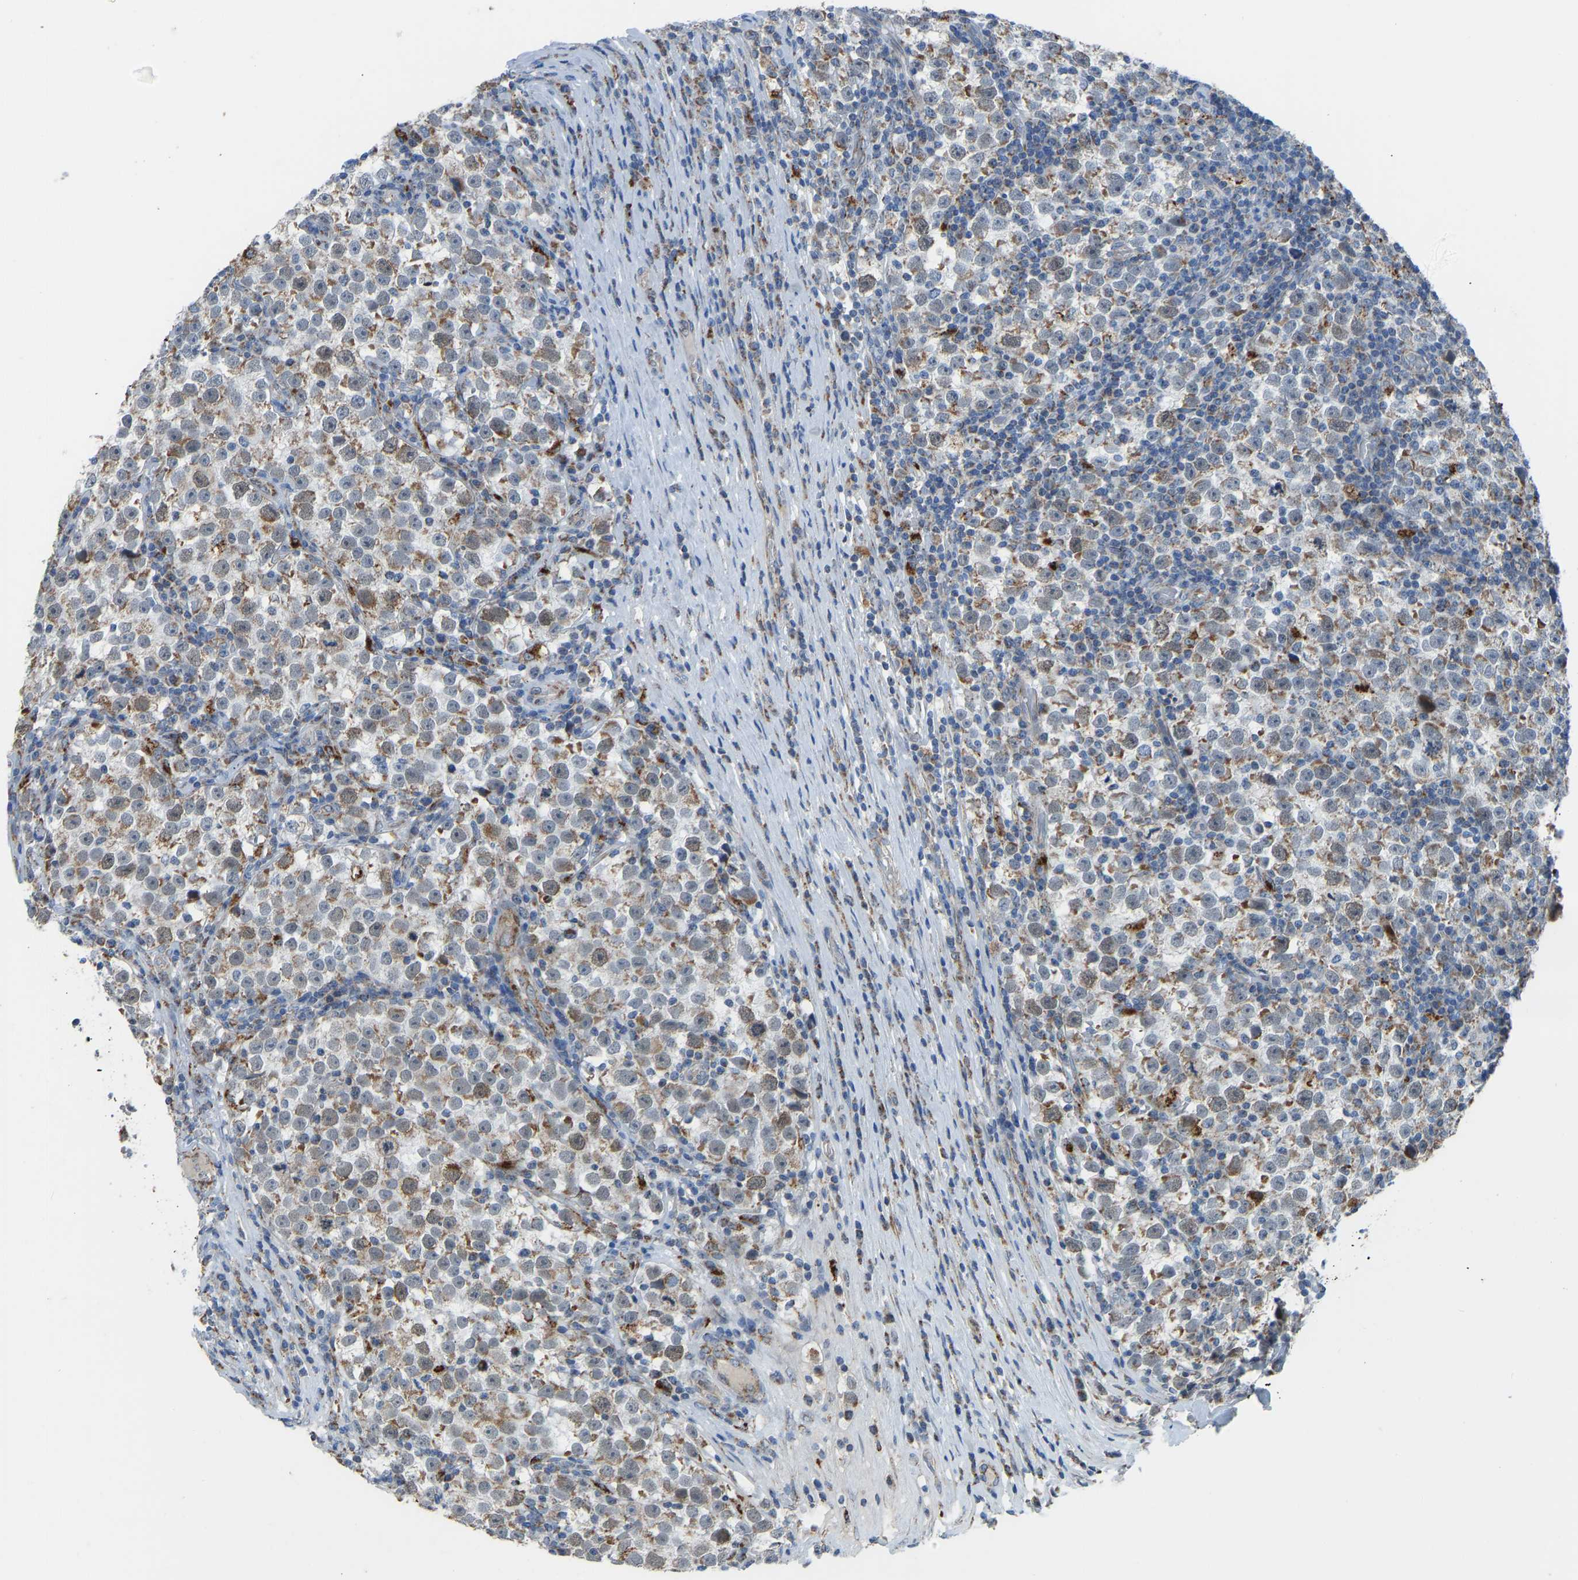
{"staining": {"intensity": "moderate", "quantity": "25%-75%", "location": "cytoplasmic/membranous"}, "tissue": "testis cancer", "cell_type": "Tumor cells", "image_type": "cancer", "snomed": [{"axis": "morphology", "description": "Normal tissue, NOS"}, {"axis": "morphology", "description": "Seminoma, NOS"}, {"axis": "topography", "description": "Testis"}], "caption": "Immunohistochemistry of testis cancer (seminoma) demonstrates medium levels of moderate cytoplasmic/membranous positivity in approximately 25%-75% of tumor cells. (DAB IHC with brightfield microscopy, high magnification).", "gene": "SMIM20", "patient": {"sex": "male", "age": 43}}